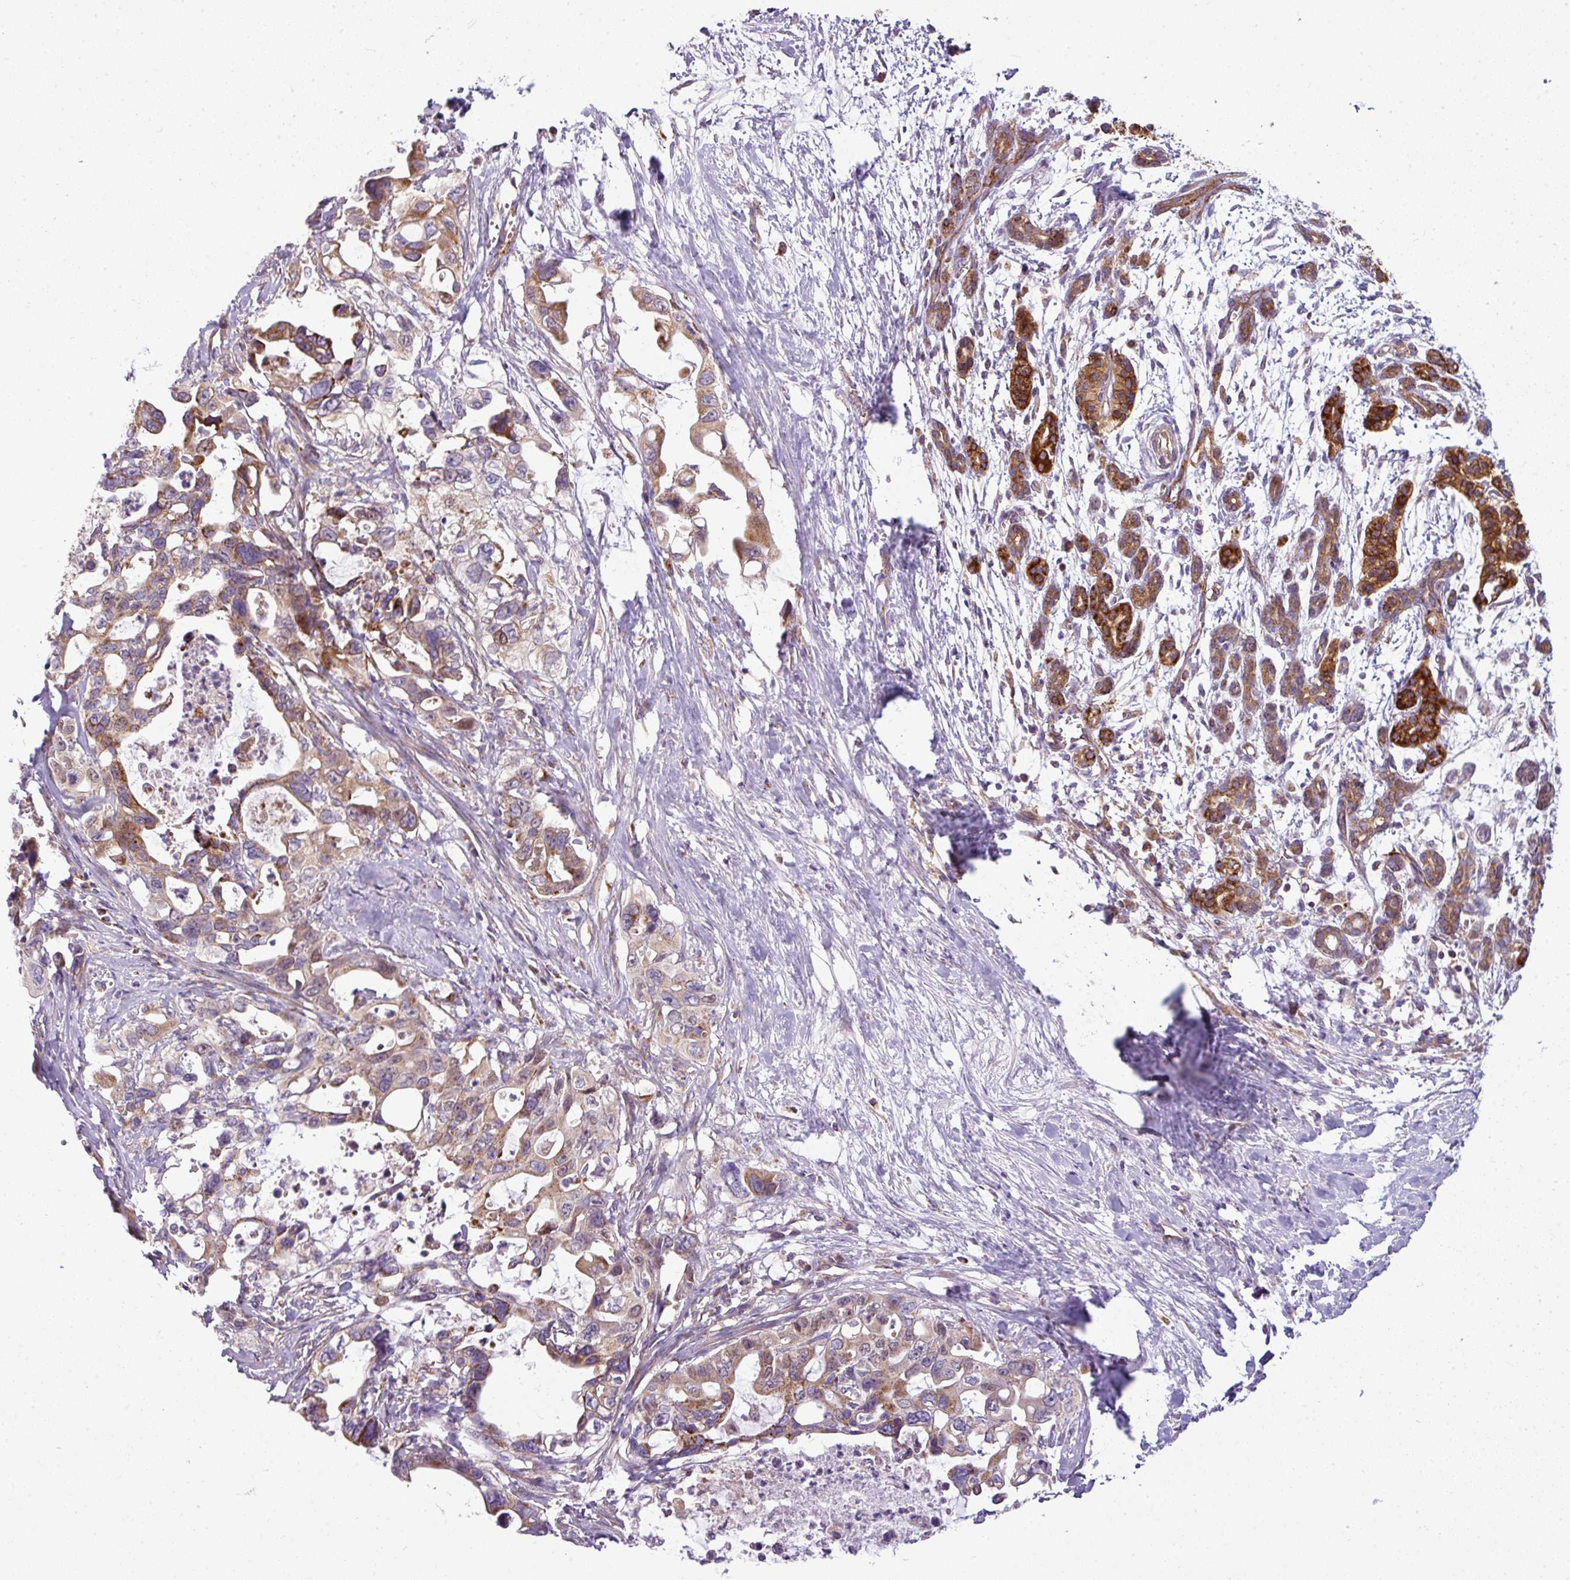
{"staining": {"intensity": "moderate", "quantity": ">75%", "location": "cytoplasmic/membranous"}, "tissue": "pancreatic cancer", "cell_type": "Tumor cells", "image_type": "cancer", "snomed": [{"axis": "morphology", "description": "Adenocarcinoma, NOS"}, {"axis": "topography", "description": "Pancreas"}], "caption": "This micrograph demonstrates immunohistochemistry staining of human pancreatic adenocarcinoma, with medium moderate cytoplasmic/membranous staining in approximately >75% of tumor cells.", "gene": "PRELID3B", "patient": {"sex": "male", "age": 61}}